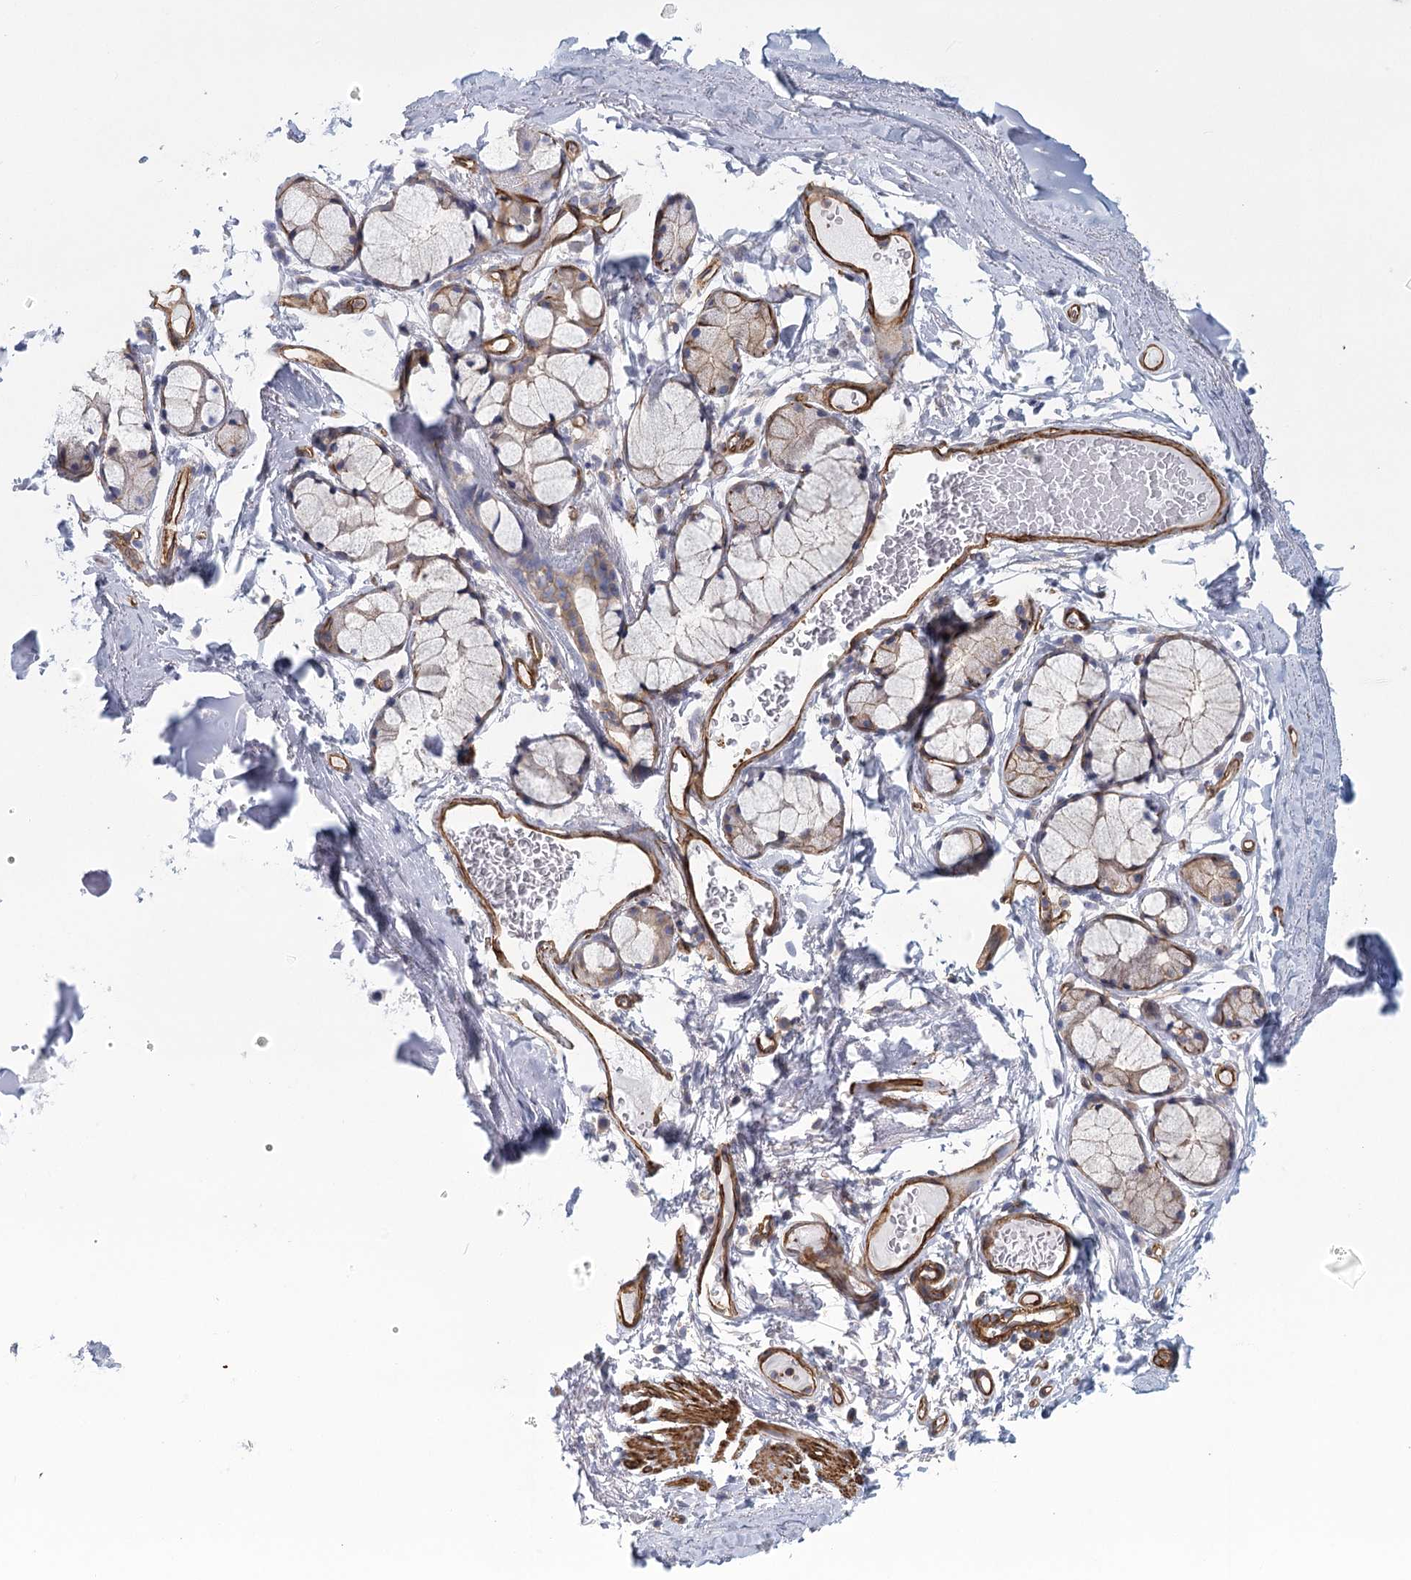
{"staining": {"intensity": "negative", "quantity": "none", "location": "none"}, "tissue": "adipose tissue", "cell_type": "Adipocytes", "image_type": "normal", "snomed": [{"axis": "morphology", "description": "Normal tissue, NOS"}, {"axis": "topography", "description": "Cartilage tissue"}, {"axis": "topography", "description": "Bronchus"}], "caption": "A micrograph of human adipose tissue is negative for staining in adipocytes. (DAB immunohistochemistry (IHC) with hematoxylin counter stain).", "gene": "IFT46", "patient": {"sex": "female", "age": 73}}